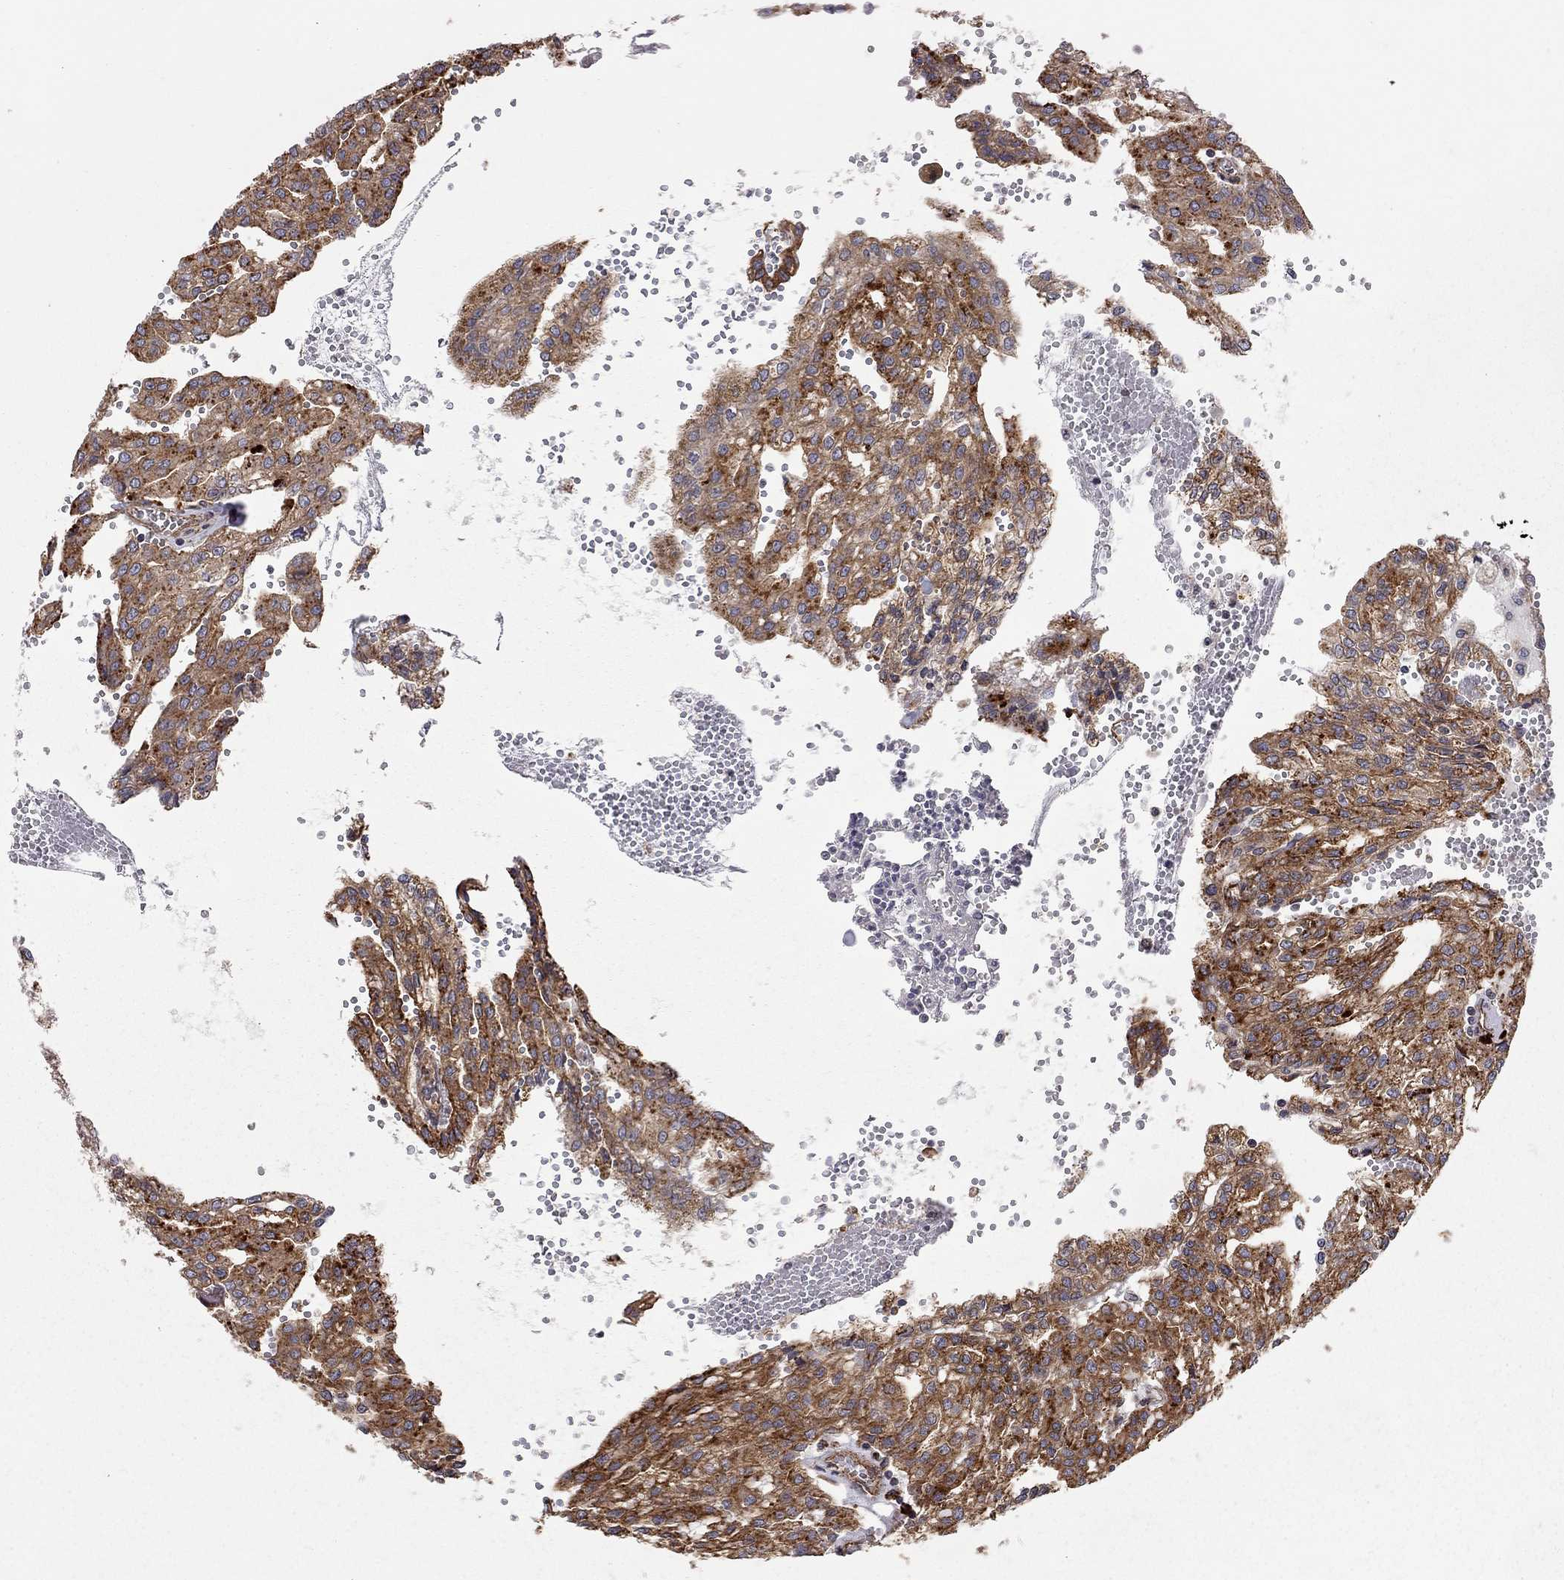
{"staining": {"intensity": "strong", "quantity": ">75%", "location": "cytoplasmic/membranous"}, "tissue": "renal cancer", "cell_type": "Tumor cells", "image_type": "cancer", "snomed": [{"axis": "morphology", "description": "Adenocarcinoma, NOS"}, {"axis": "topography", "description": "Kidney"}], "caption": "Protein analysis of renal cancer (adenocarcinoma) tissue demonstrates strong cytoplasmic/membranous expression in about >75% of tumor cells. Using DAB (3,3'-diaminobenzidine) (brown) and hematoxylin (blue) stains, captured at high magnification using brightfield microscopy.", "gene": "RASEF", "patient": {"sex": "male", "age": 63}}